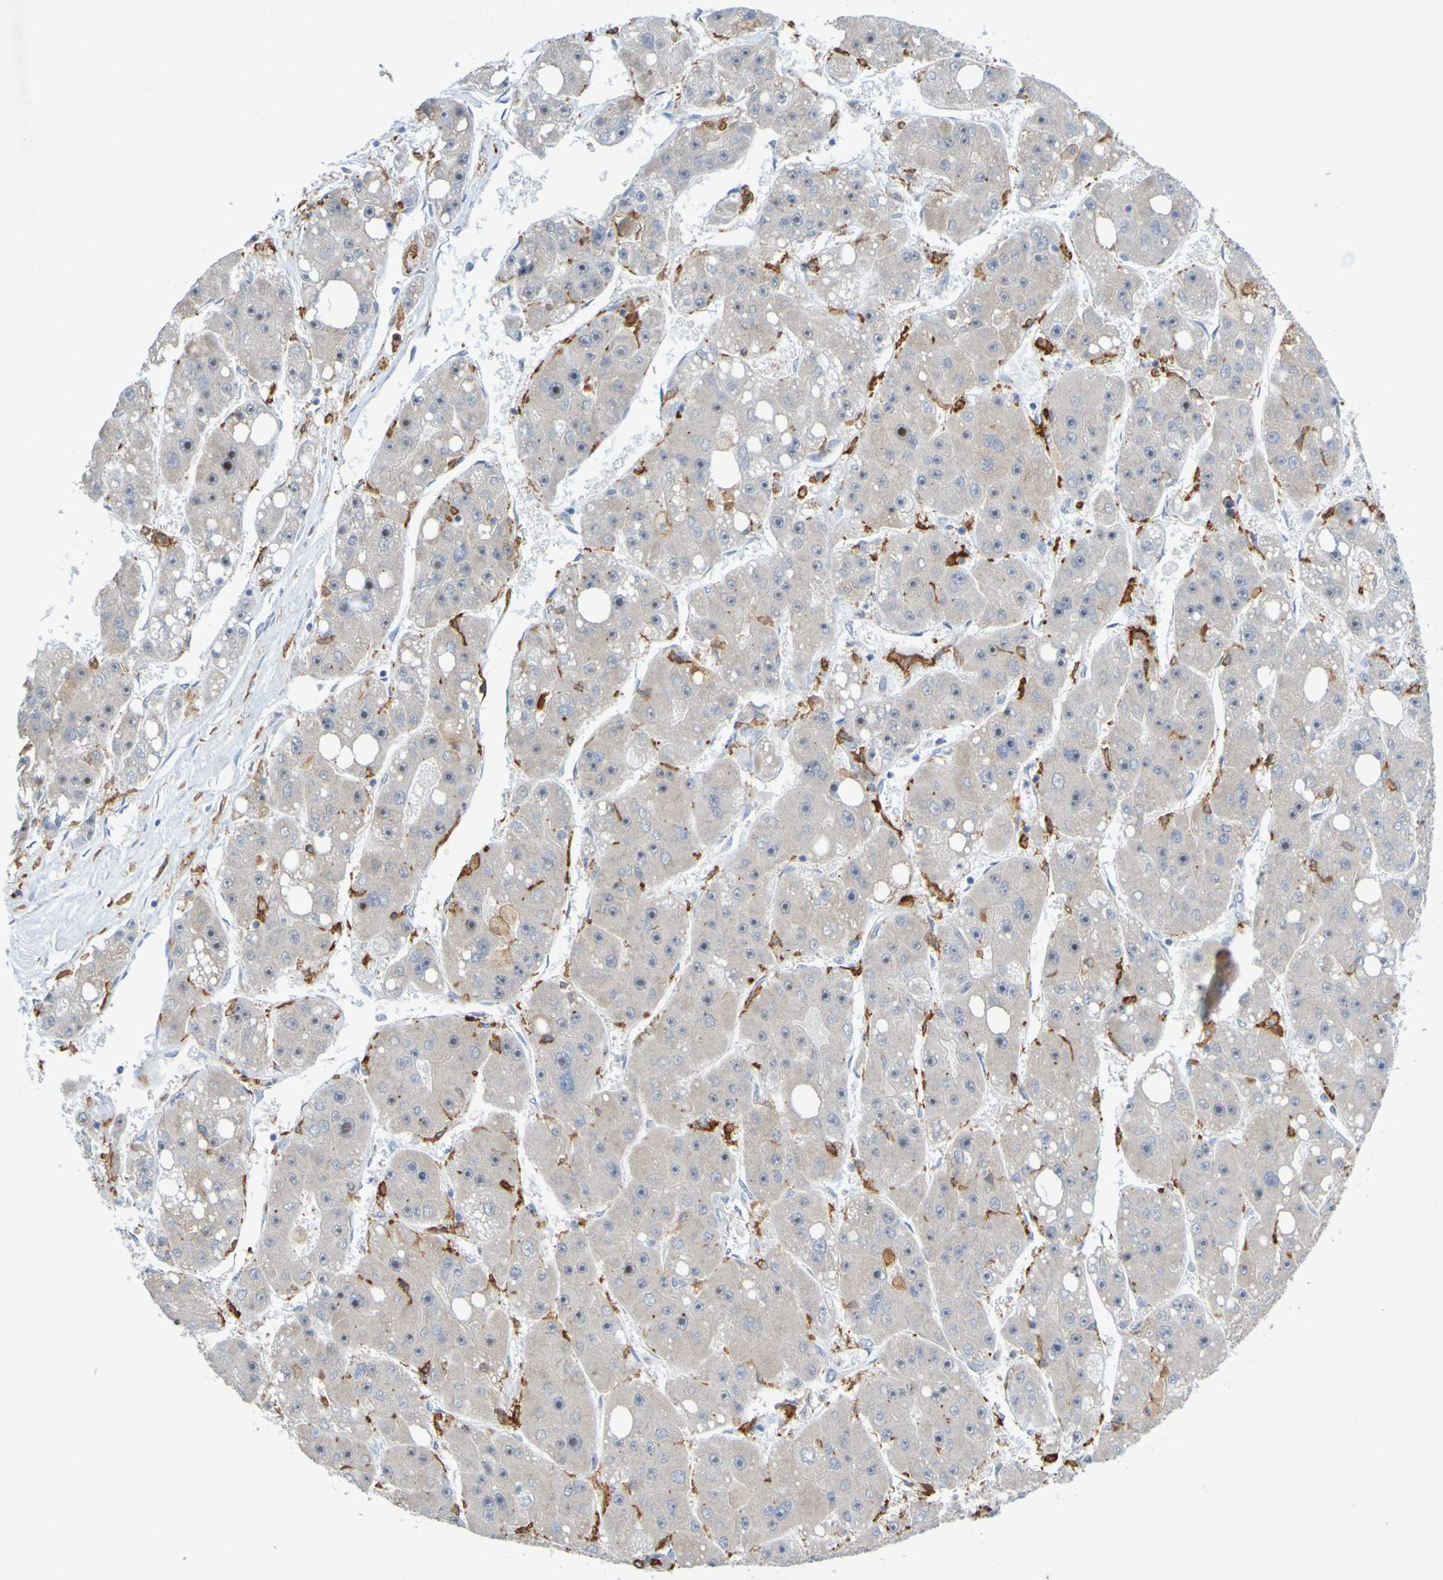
{"staining": {"intensity": "weak", "quantity": ">75%", "location": "cytoplasmic/membranous"}, "tissue": "liver cancer", "cell_type": "Tumor cells", "image_type": "cancer", "snomed": [{"axis": "morphology", "description": "Carcinoma, Hepatocellular, NOS"}, {"axis": "topography", "description": "Liver"}], "caption": "Liver cancer (hepatocellular carcinoma) was stained to show a protein in brown. There is low levels of weak cytoplasmic/membranous positivity in approximately >75% of tumor cells.", "gene": "LILRB5", "patient": {"sex": "female", "age": 61}}